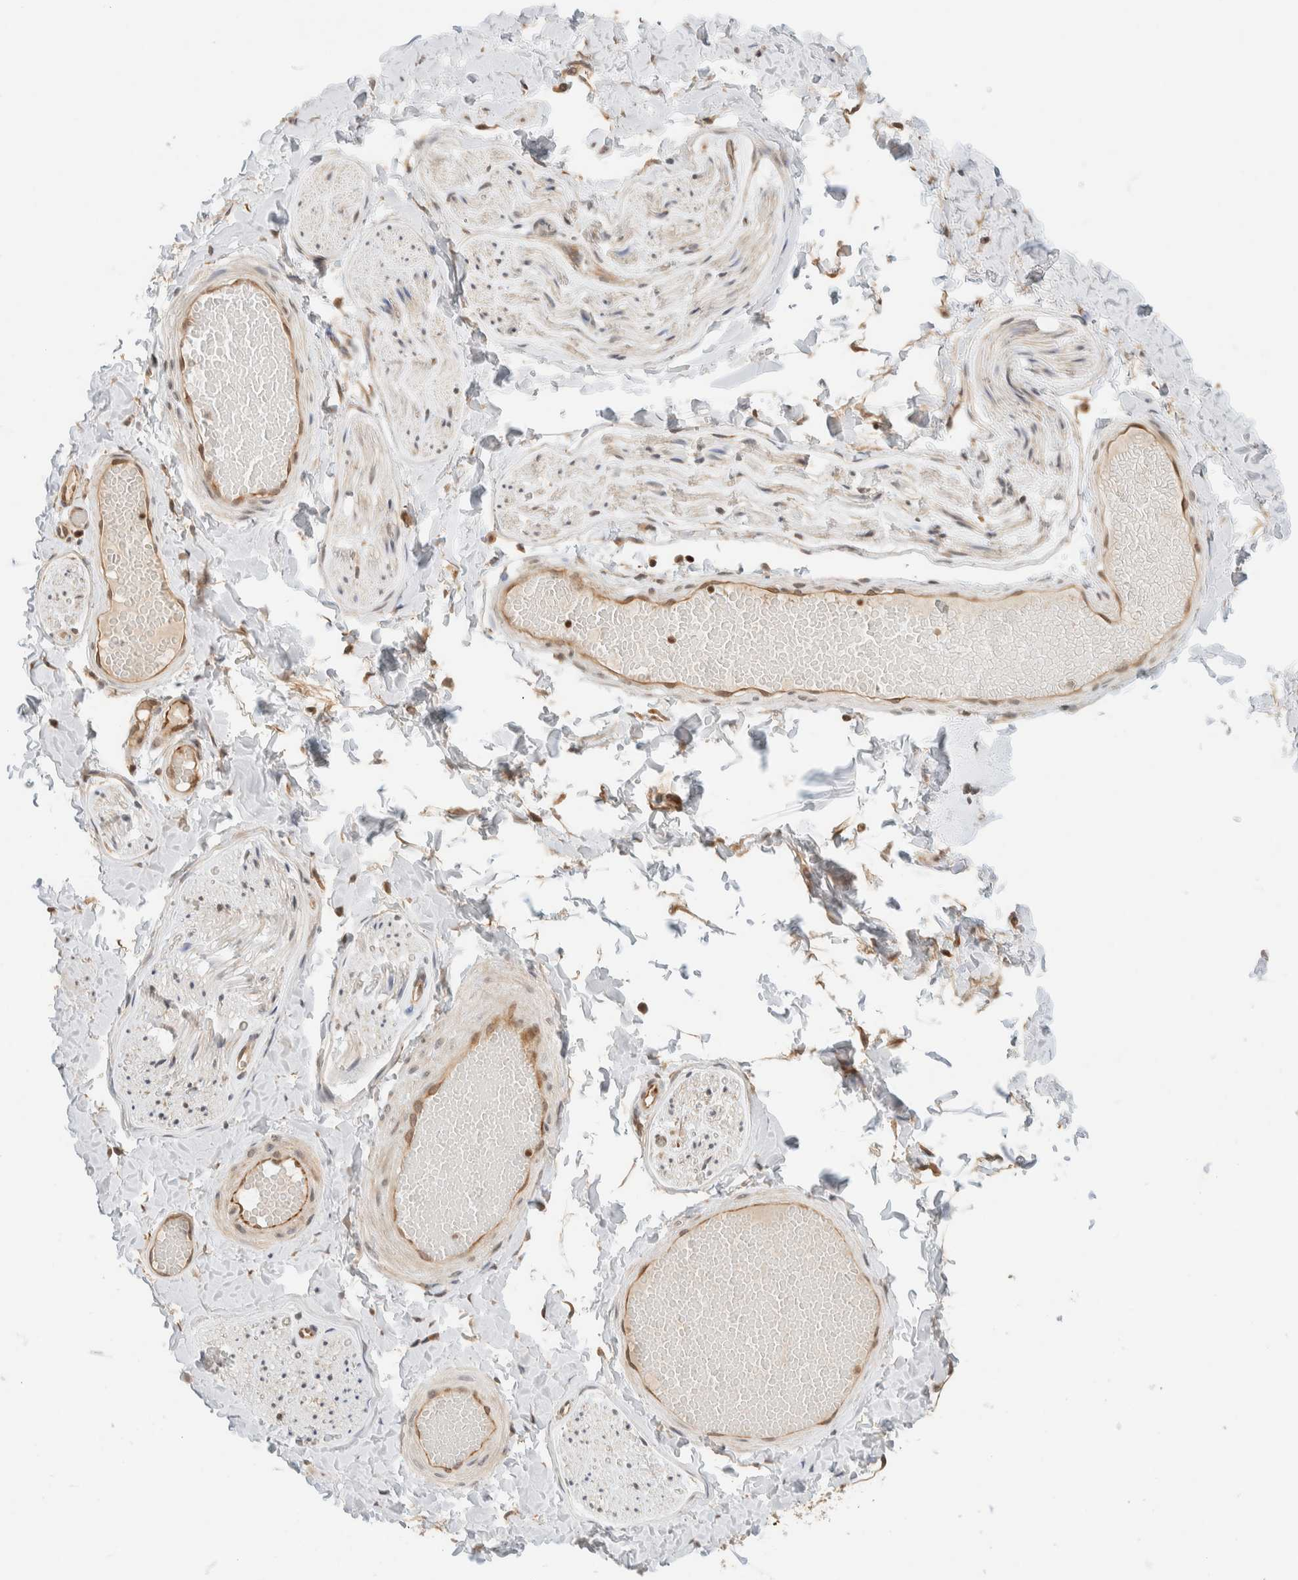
{"staining": {"intensity": "negative", "quantity": "none", "location": "none"}, "tissue": "adipose tissue", "cell_type": "Adipocytes", "image_type": "normal", "snomed": [{"axis": "morphology", "description": "Normal tissue, NOS"}, {"axis": "topography", "description": "Adipose tissue"}, {"axis": "topography", "description": "Vascular tissue"}, {"axis": "topography", "description": "Peripheral nerve tissue"}], "caption": "IHC image of unremarkable human adipose tissue stained for a protein (brown), which demonstrates no staining in adipocytes.", "gene": "C8orf76", "patient": {"sex": "male", "age": 25}}